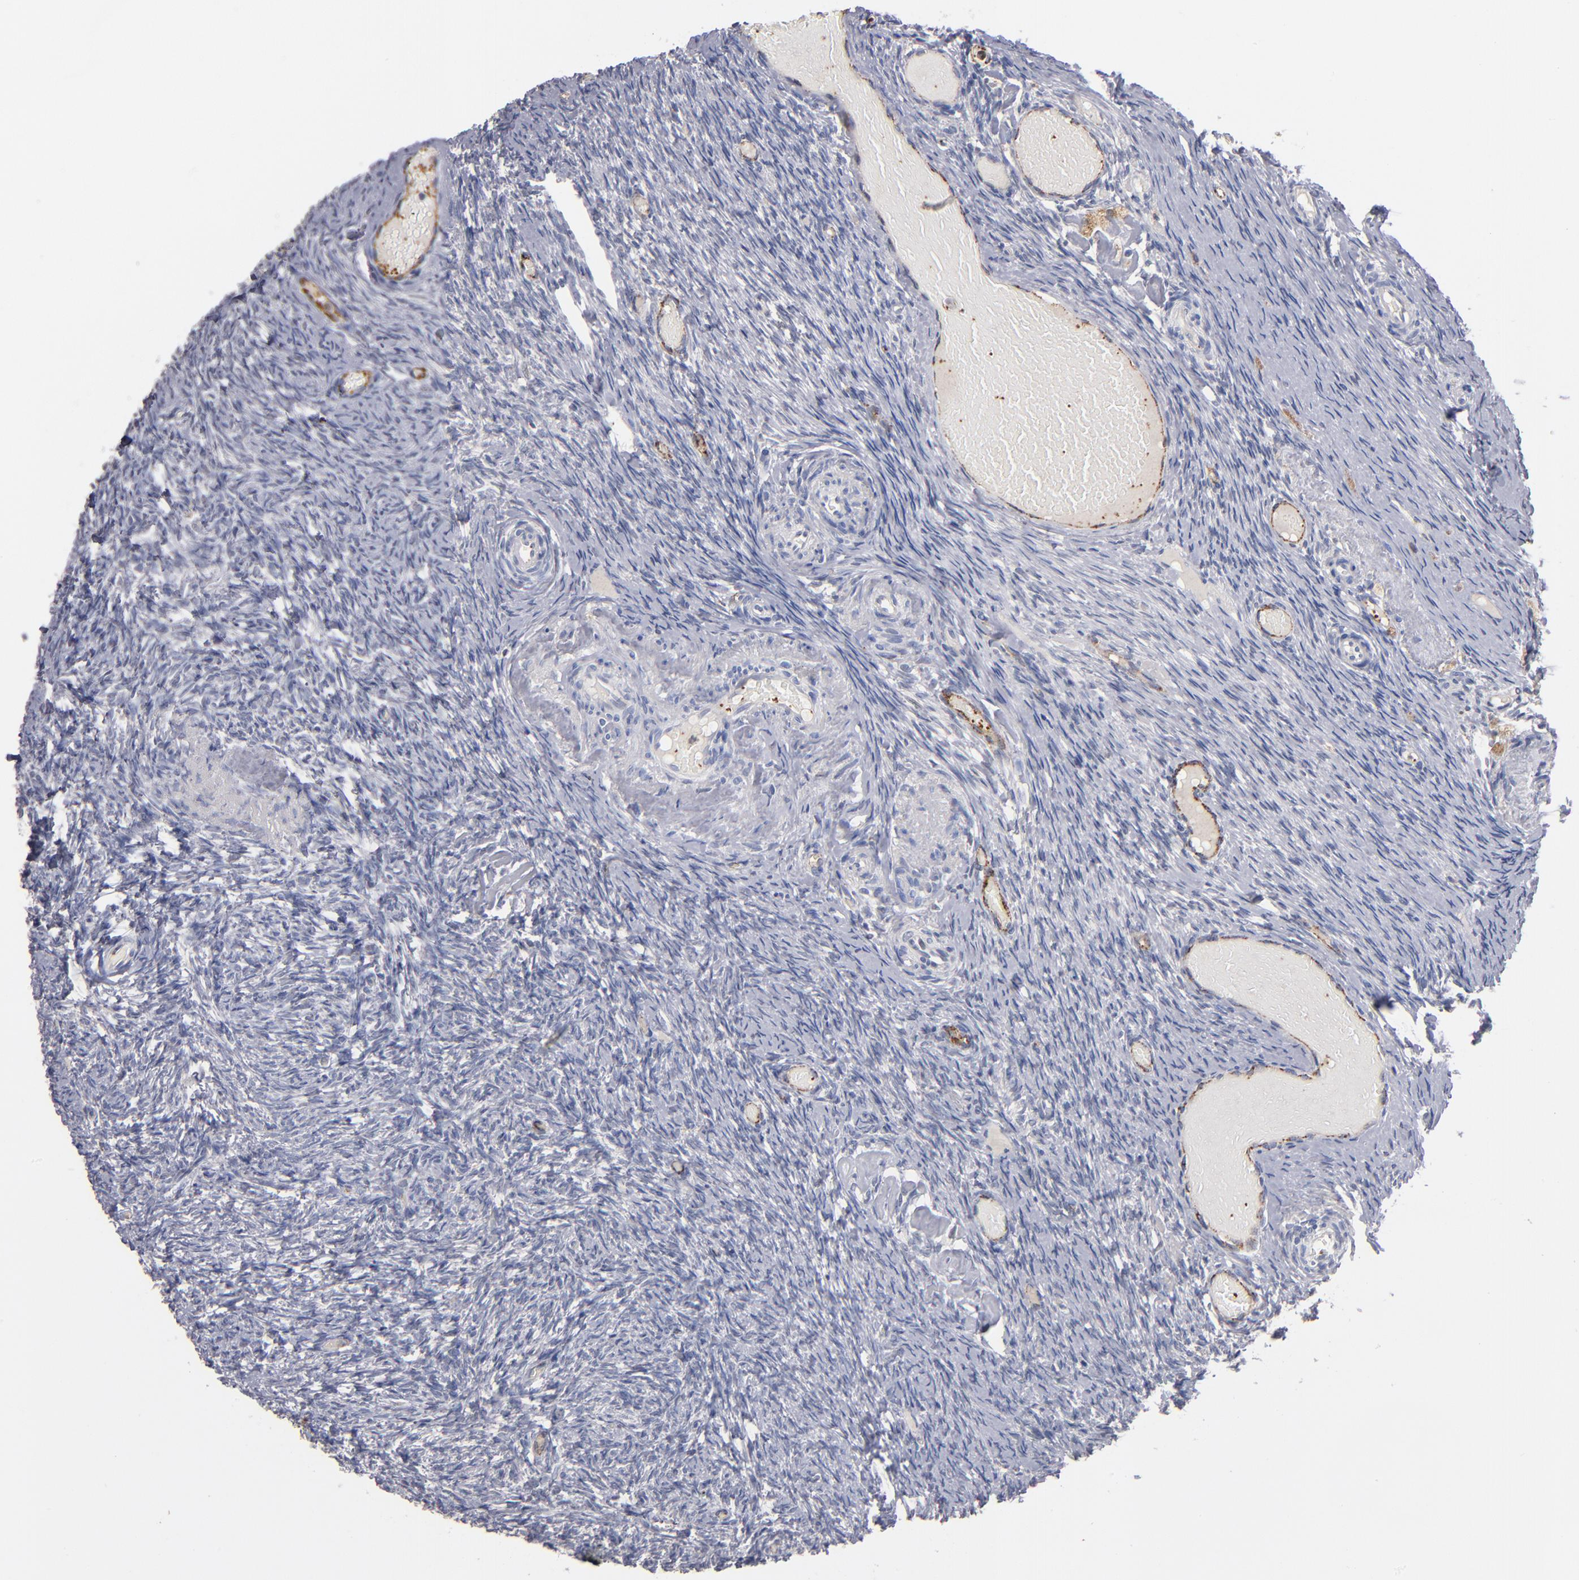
{"staining": {"intensity": "negative", "quantity": "none", "location": "none"}, "tissue": "ovary", "cell_type": "Follicle cells", "image_type": "normal", "snomed": [{"axis": "morphology", "description": "Normal tissue, NOS"}, {"axis": "topography", "description": "Ovary"}], "caption": "IHC image of benign human ovary stained for a protein (brown), which displays no positivity in follicle cells.", "gene": "SELP", "patient": {"sex": "female", "age": 60}}